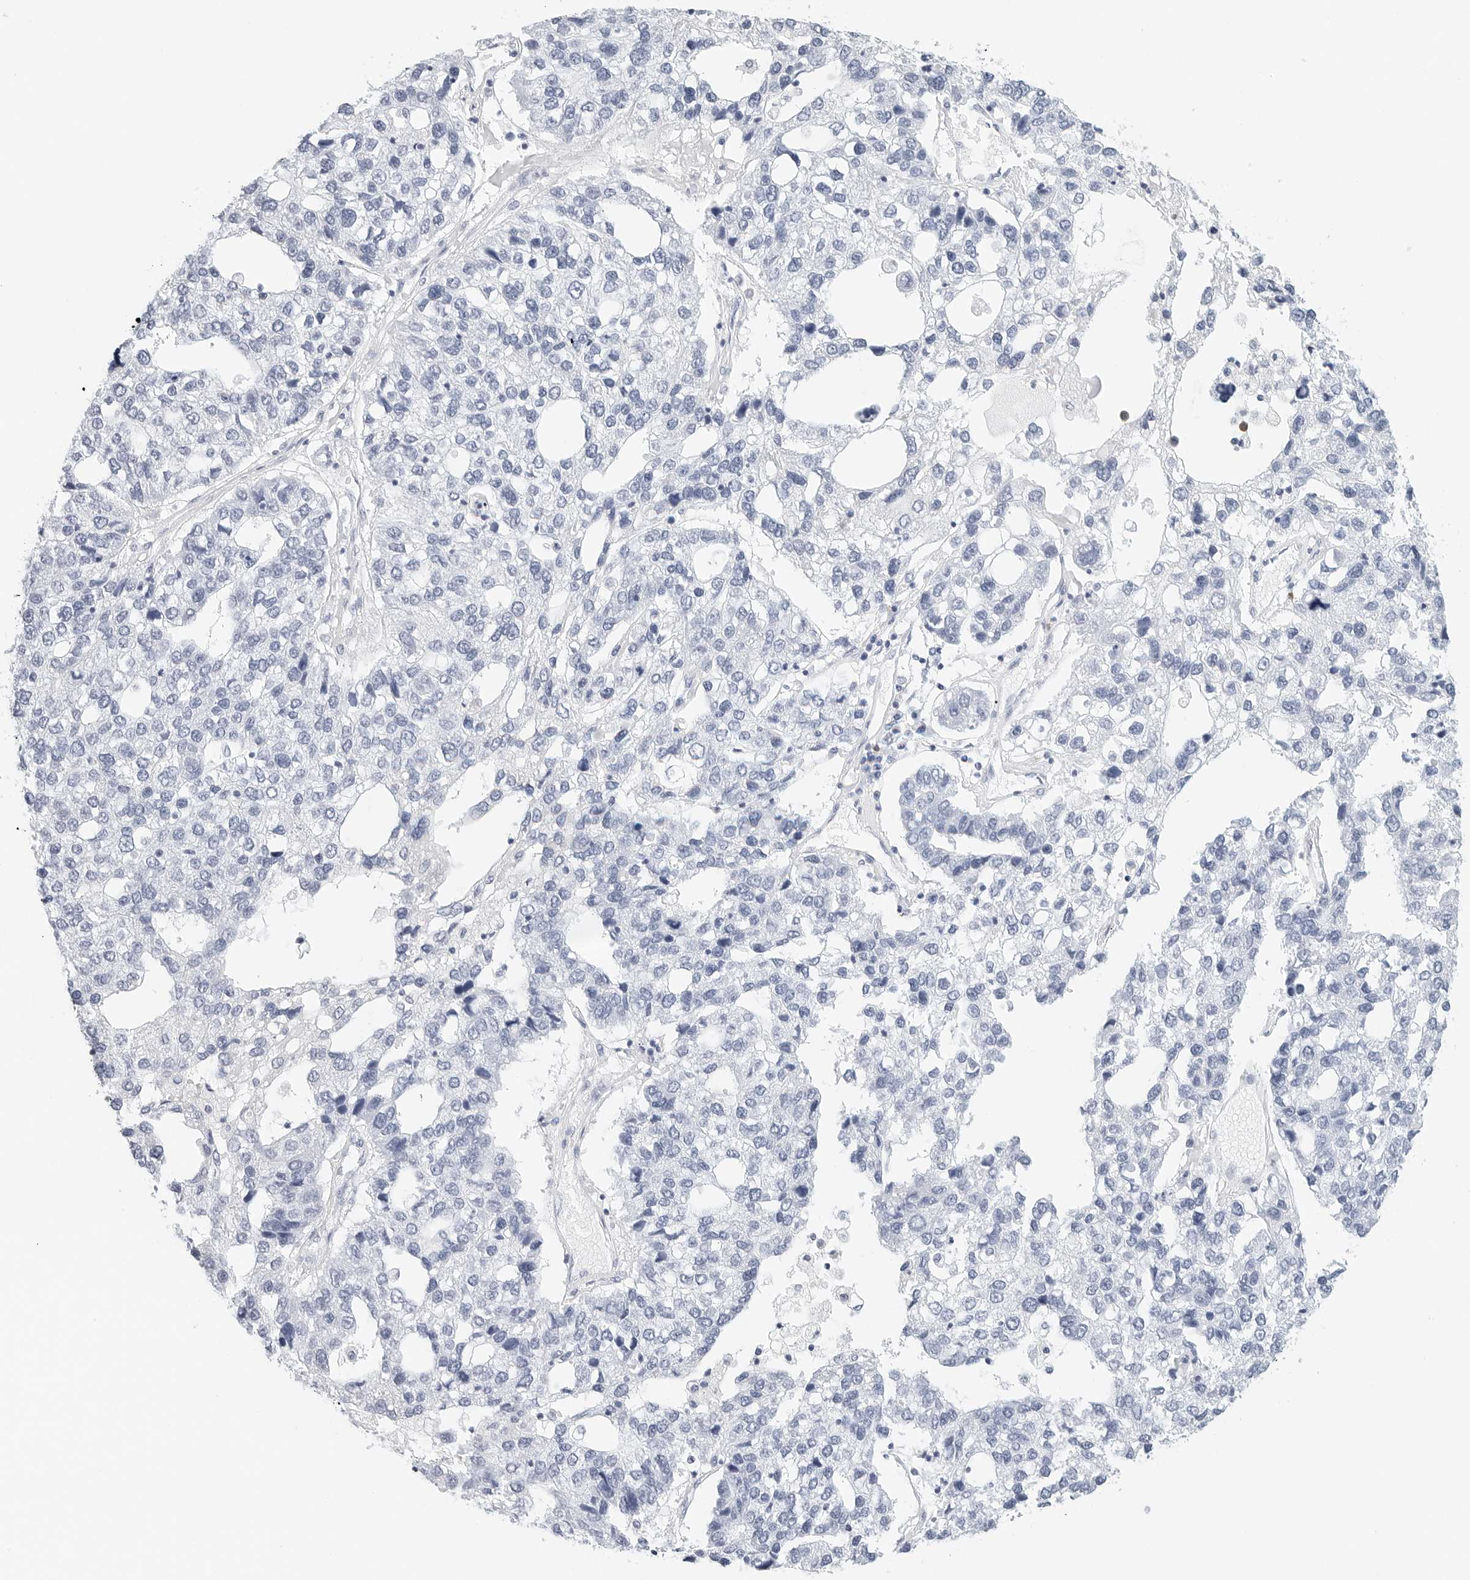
{"staining": {"intensity": "negative", "quantity": "none", "location": "none"}, "tissue": "pancreatic cancer", "cell_type": "Tumor cells", "image_type": "cancer", "snomed": [{"axis": "morphology", "description": "Adenocarcinoma, NOS"}, {"axis": "topography", "description": "Pancreas"}], "caption": "Tumor cells show no significant protein staining in adenocarcinoma (pancreatic).", "gene": "CD22", "patient": {"sex": "female", "age": 61}}